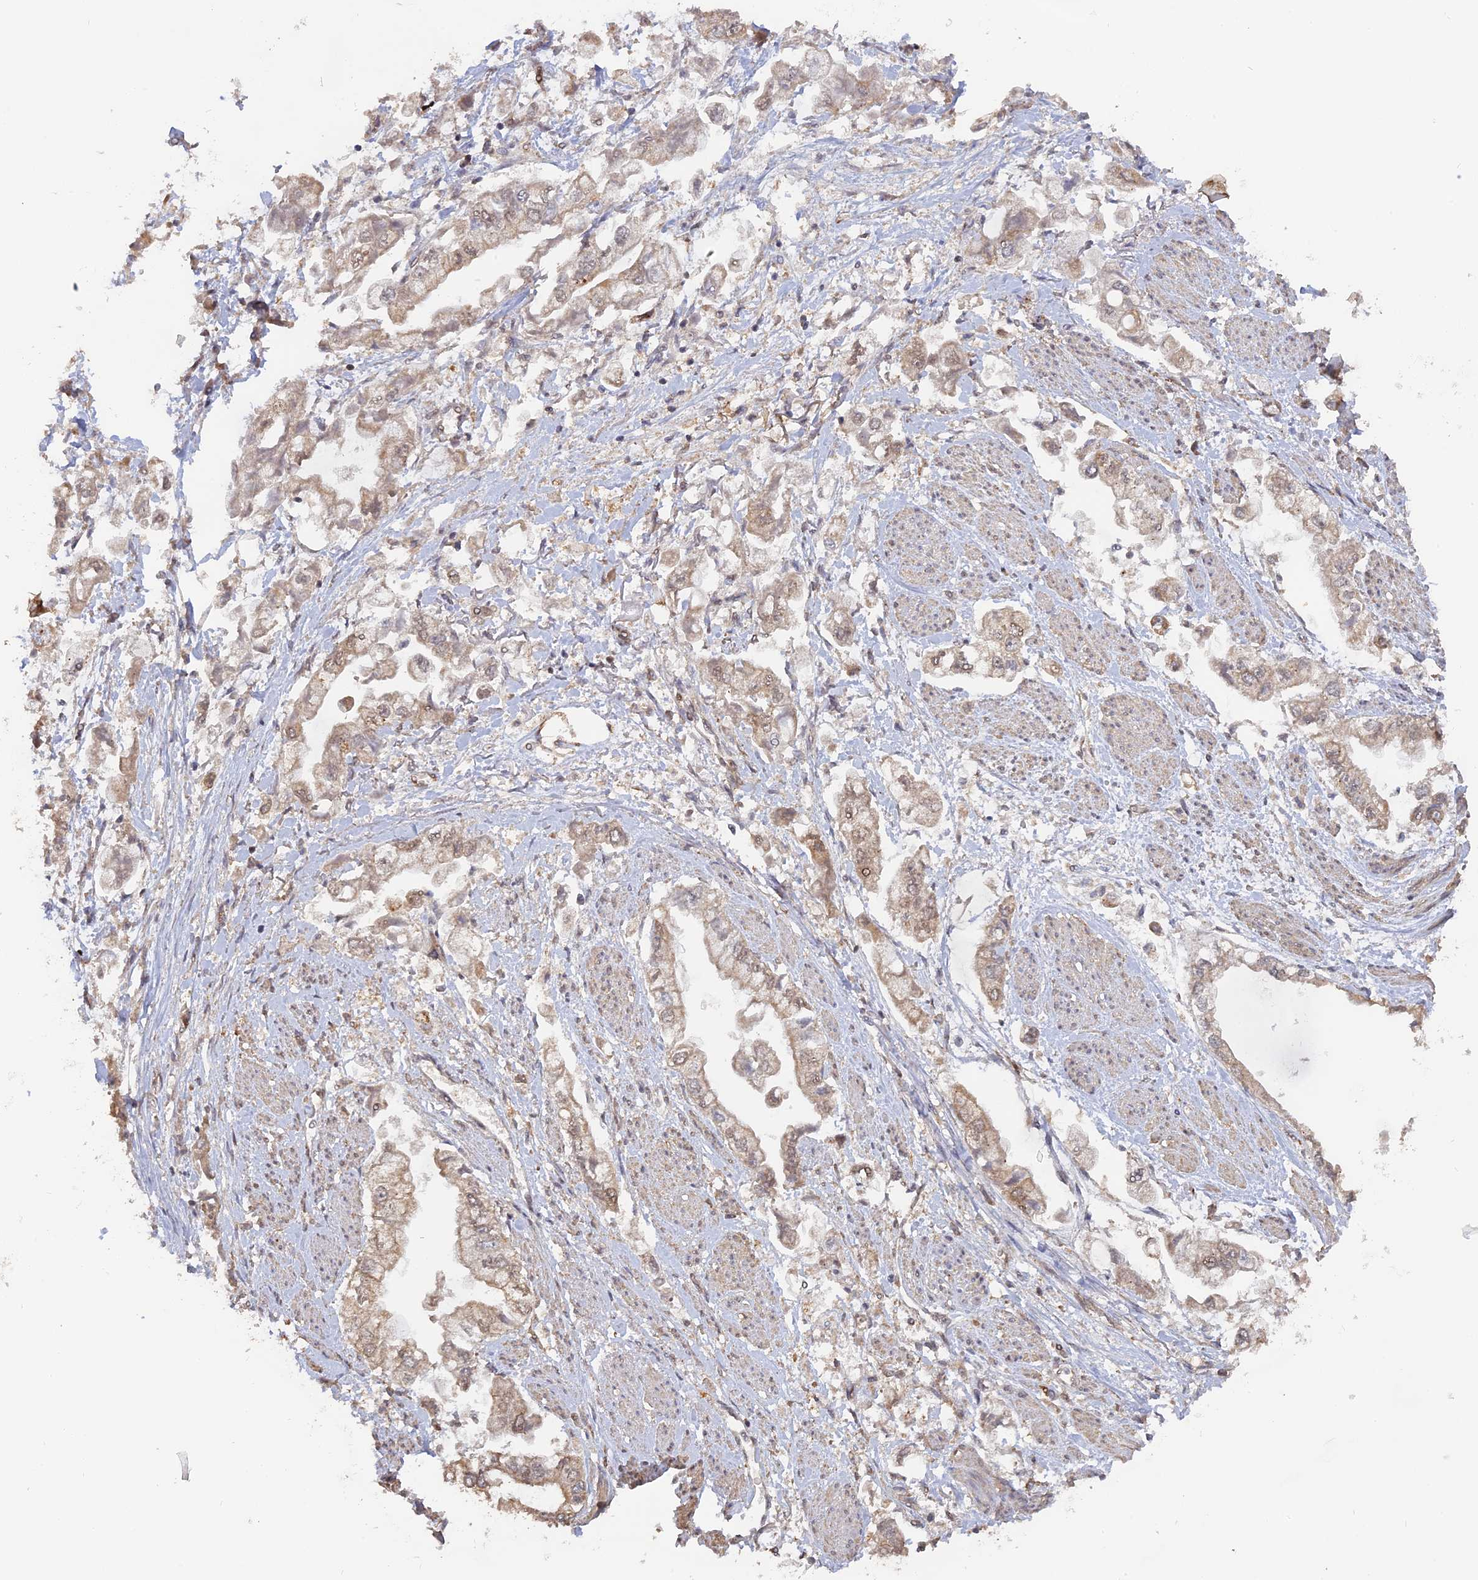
{"staining": {"intensity": "weak", "quantity": ">75%", "location": "cytoplasmic/membranous,nuclear"}, "tissue": "stomach cancer", "cell_type": "Tumor cells", "image_type": "cancer", "snomed": [{"axis": "morphology", "description": "Adenocarcinoma, NOS"}, {"axis": "topography", "description": "Stomach"}], "caption": "Immunohistochemistry micrograph of neoplastic tissue: adenocarcinoma (stomach) stained using IHC displays low levels of weak protein expression localized specifically in the cytoplasmic/membranous and nuclear of tumor cells, appearing as a cytoplasmic/membranous and nuclear brown color.", "gene": "PKIG", "patient": {"sex": "male", "age": 62}}